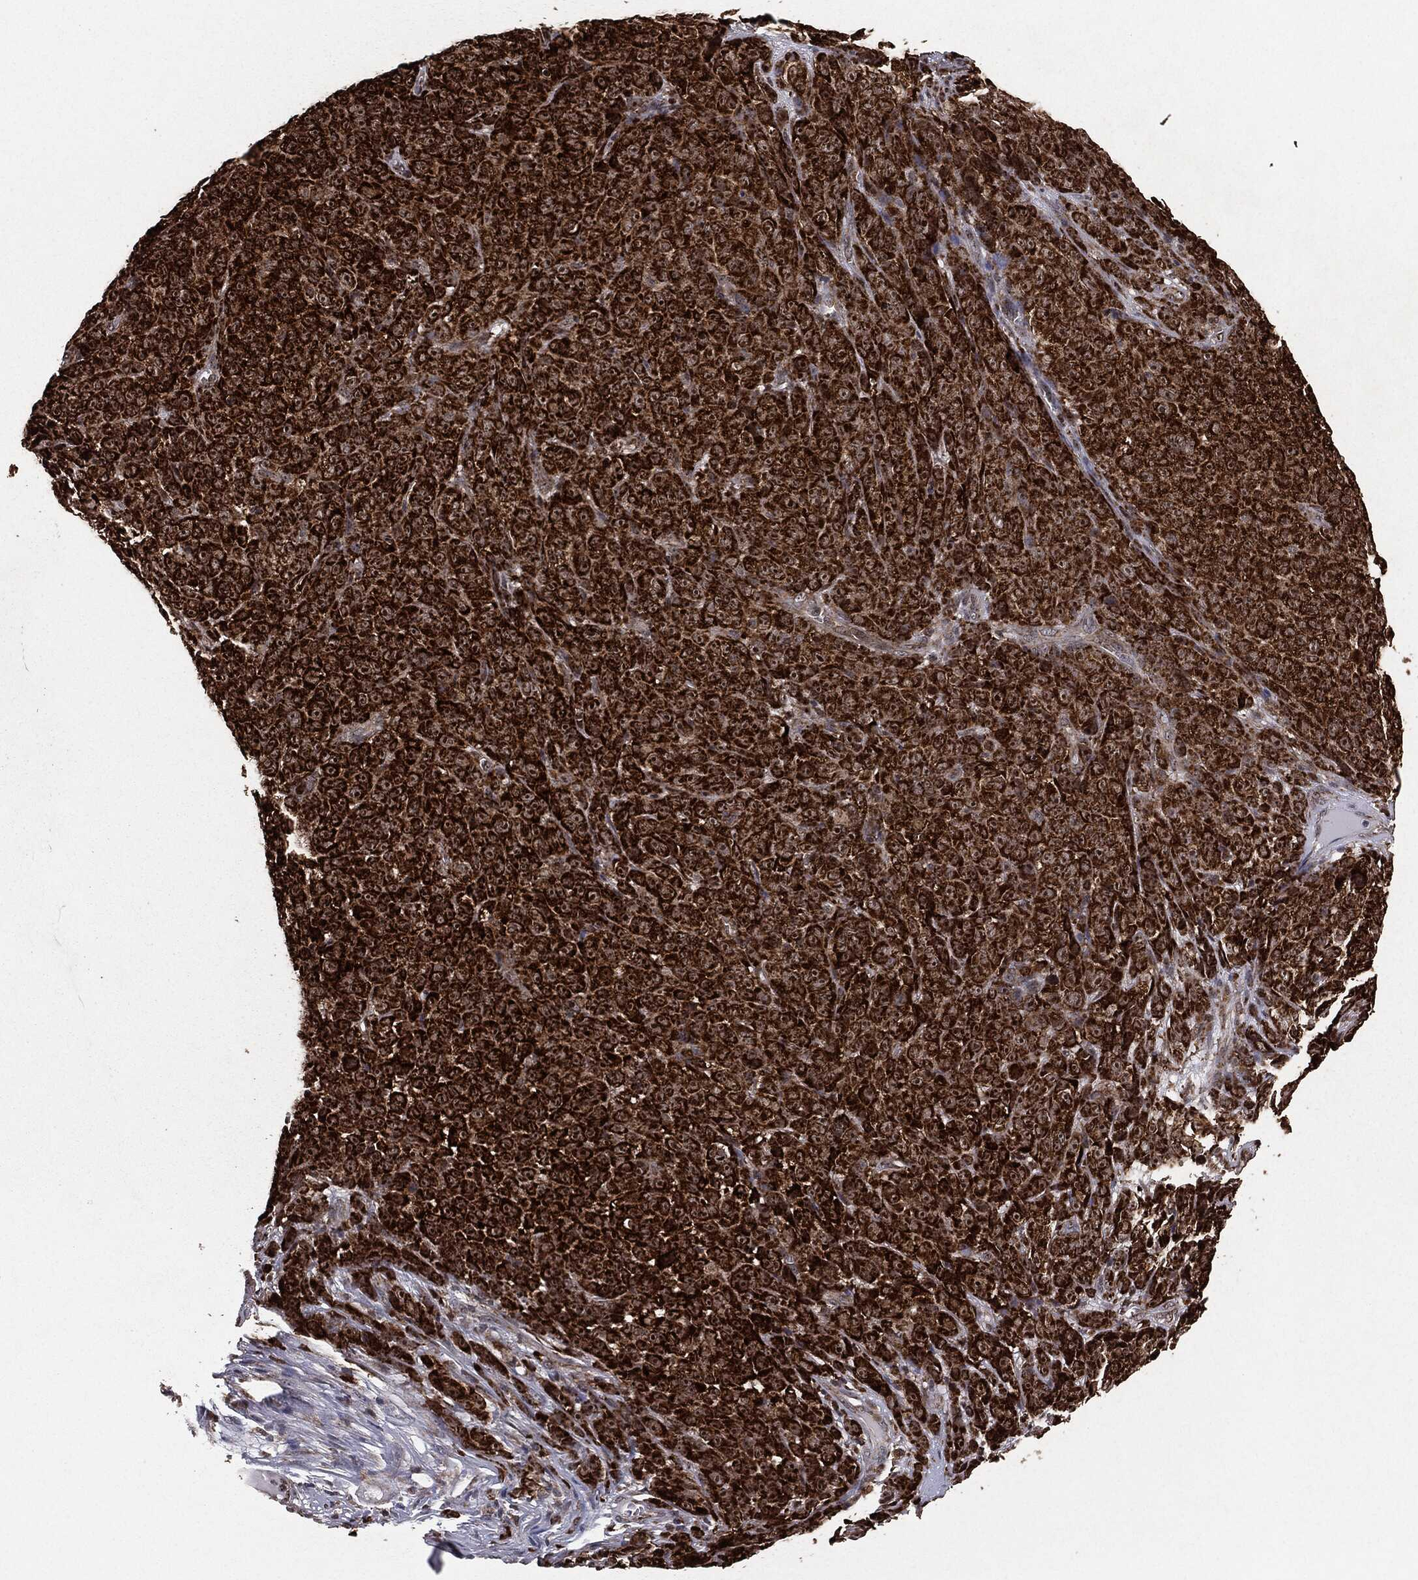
{"staining": {"intensity": "strong", "quantity": ">75%", "location": "cytoplasmic/membranous,nuclear"}, "tissue": "melanoma", "cell_type": "Tumor cells", "image_type": "cancer", "snomed": [{"axis": "morphology", "description": "Malignant melanoma, NOS"}, {"axis": "topography", "description": "Skin"}], "caption": "This is an image of immunohistochemistry staining of melanoma, which shows strong staining in the cytoplasmic/membranous and nuclear of tumor cells.", "gene": "CHCHD2", "patient": {"sex": "female", "age": 82}}